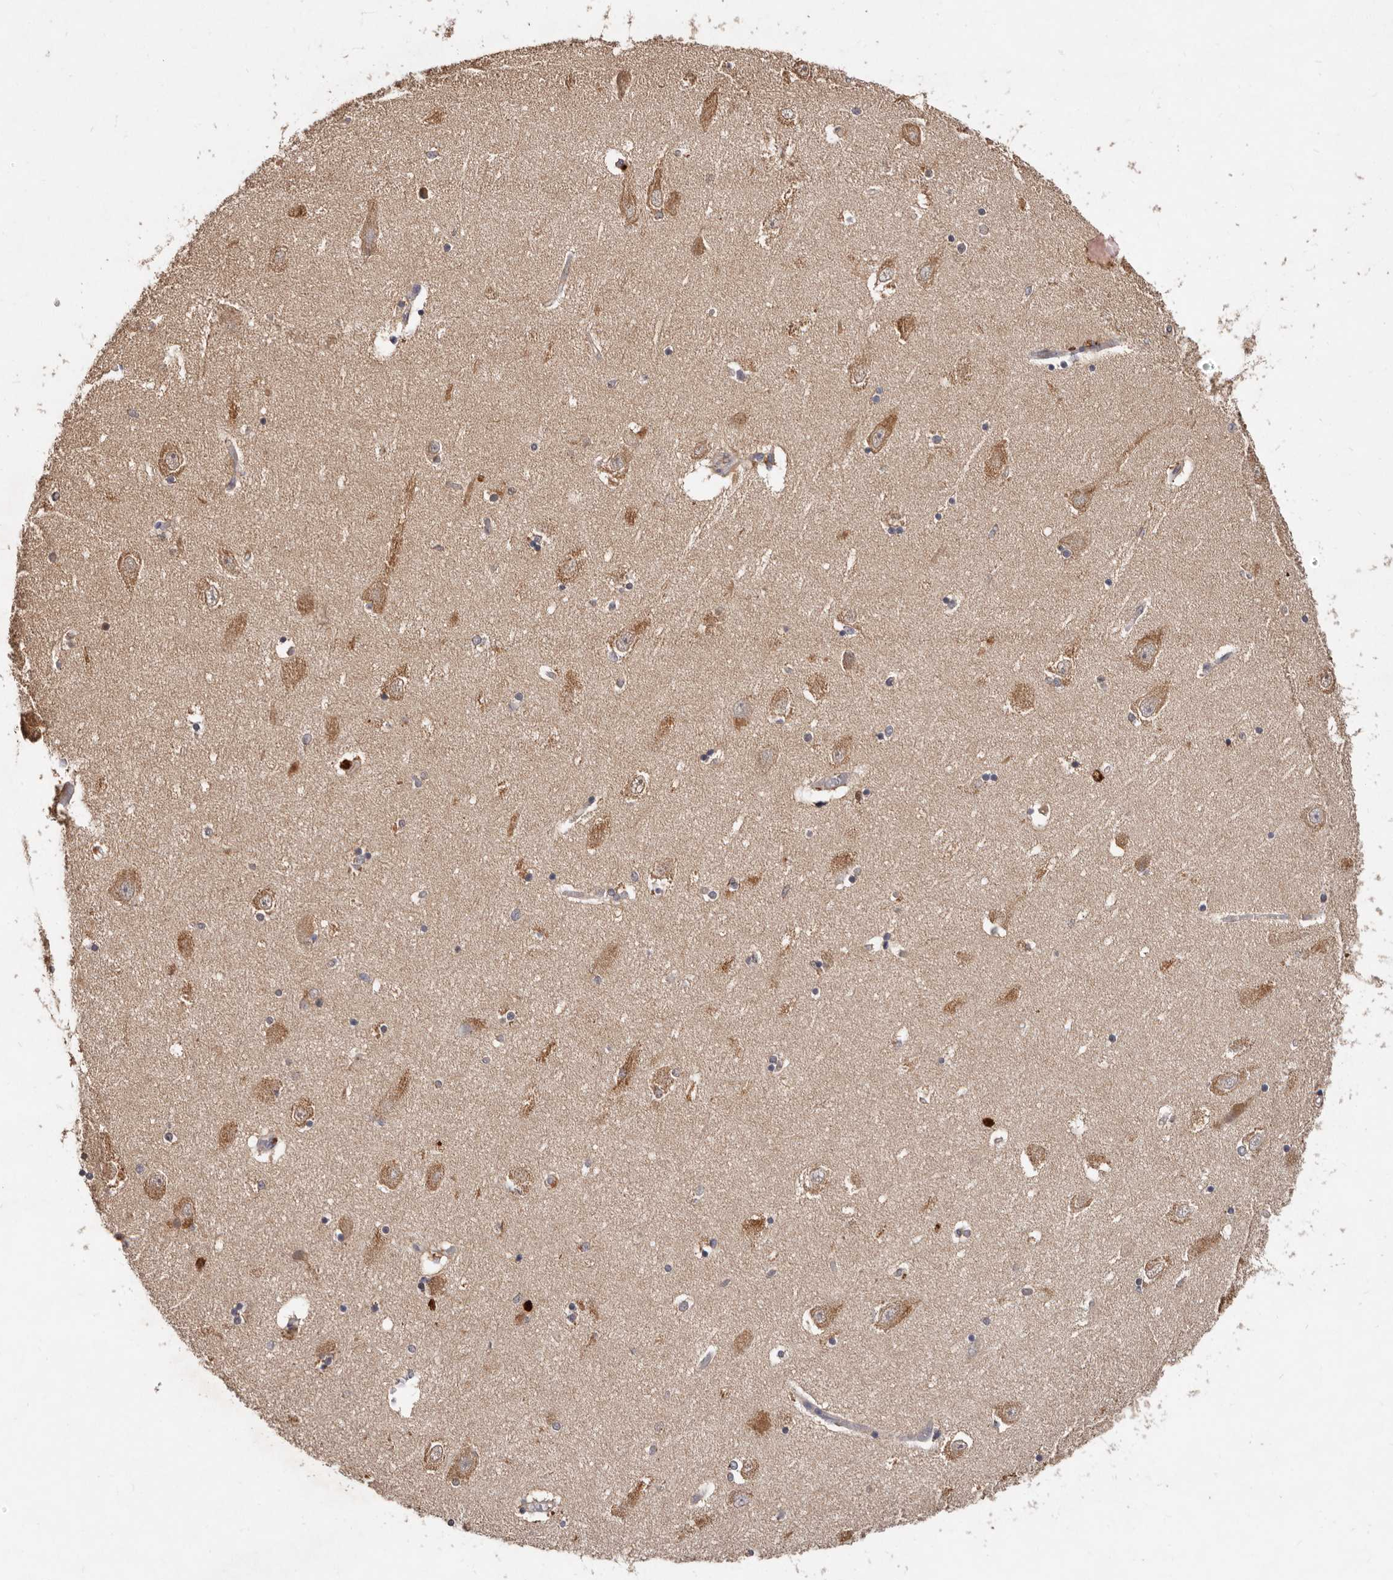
{"staining": {"intensity": "moderate", "quantity": "<25%", "location": "cytoplasmic/membranous"}, "tissue": "hippocampus", "cell_type": "Glial cells", "image_type": "normal", "snomed": [{"axis": "morphology", "description": "Normal tissue, NOS"}, {"axis": "topography", "description": "Hippocampus"}], "caption": "This histopathology image demonstrates immunohistochemistry (IHC) staining of benign human hippocampus, with low moderate cytoplasmic/membranous staining in about <25% of glial cells.", "gene": "EDEM1", "patient": {"sex": "female", "age": 54}}